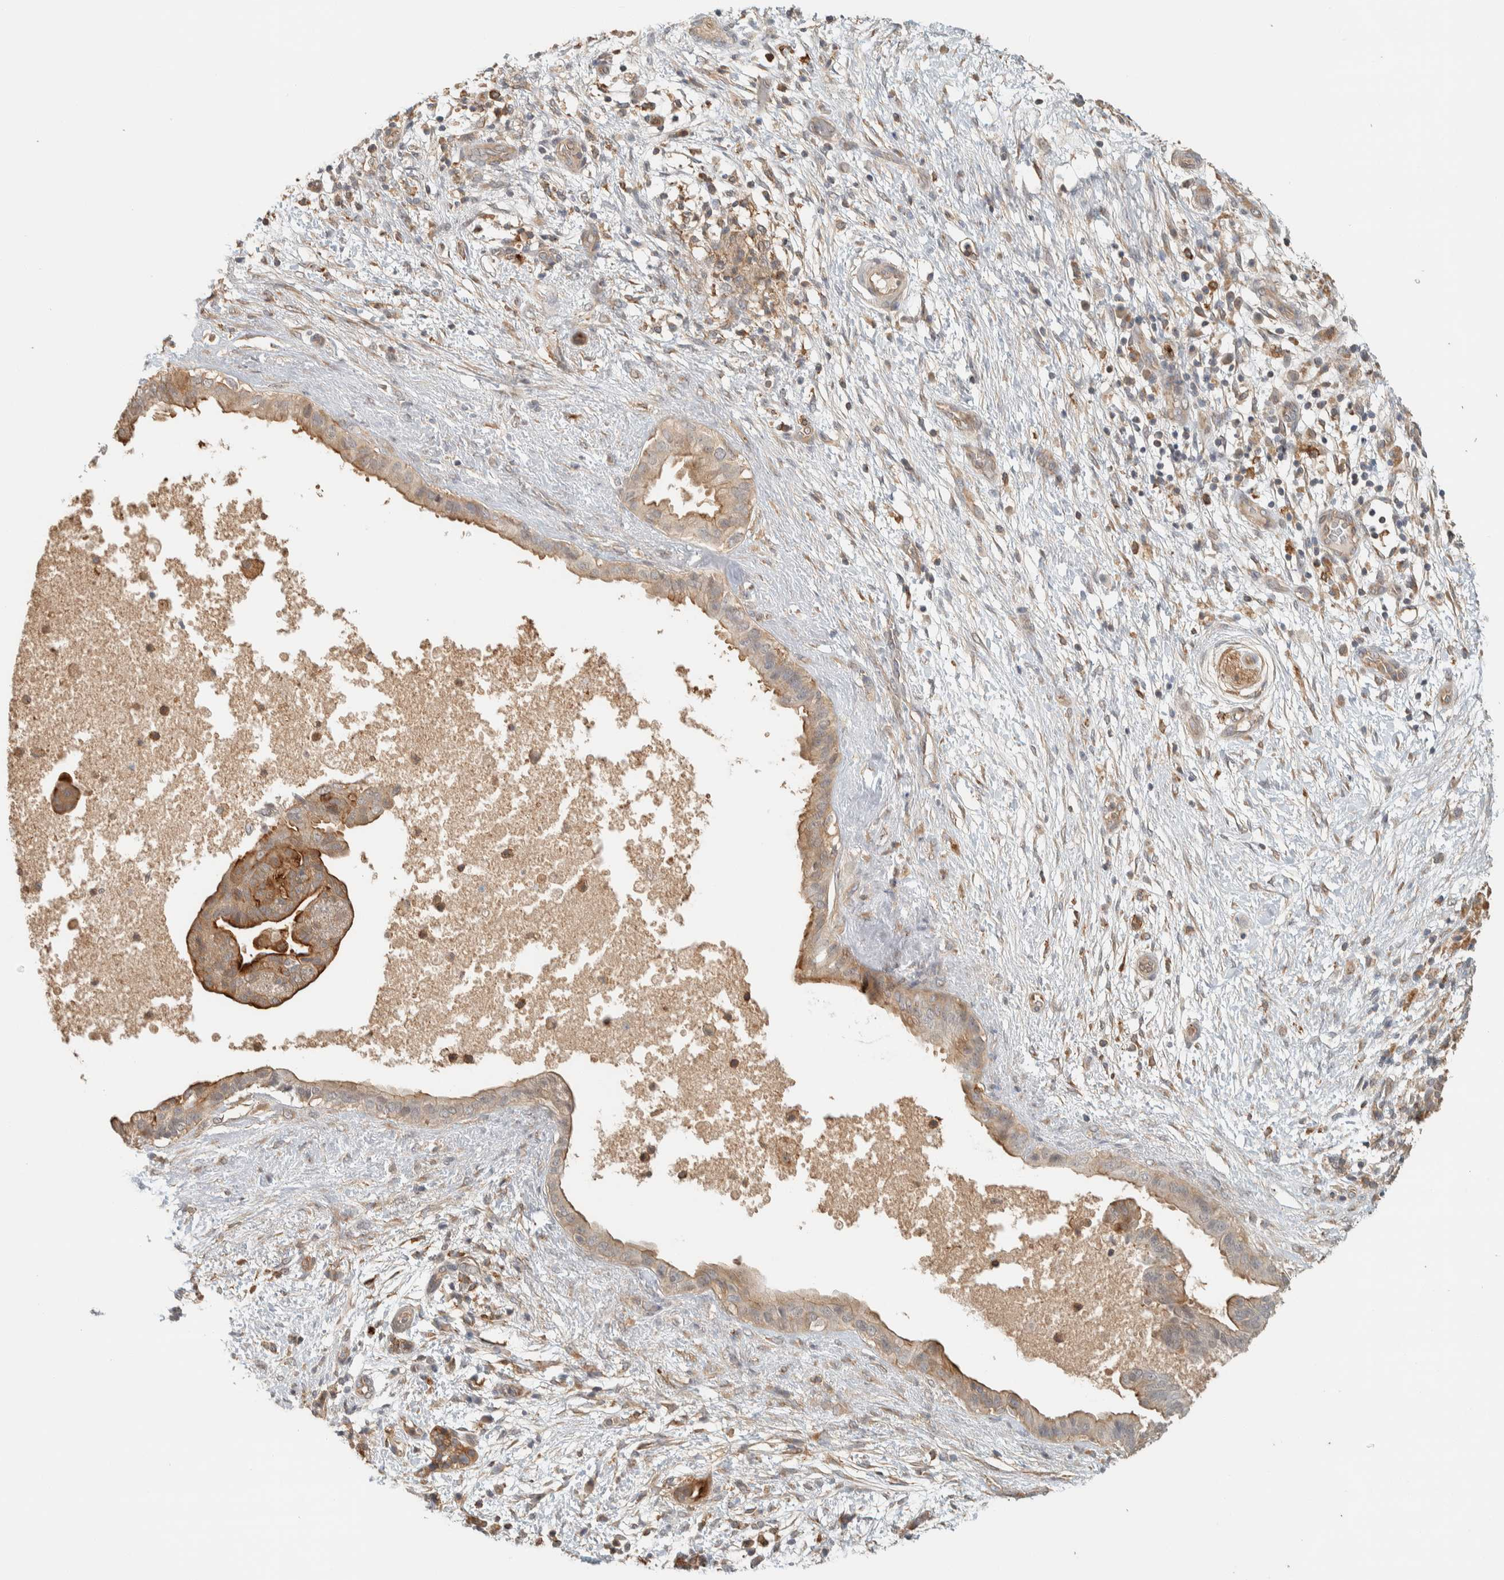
{"staining": {"intensity": "moderate", "quantity": ">75%", "location": "cytoplasmic/membranous"}, "tissue": "pancreatic cancer", "cell_type": "Tumor cells", "image_type": "cancer", "snomed": [{"axis": "morphology", "description": "Adenocarcinoma, NOS"}, {"axis": "topography", "description": "Pancreas"}], "caption": "Immunohistochemical staining of human adenocarcinoma (pancreatic) displays medium levels of moderate cytoplasmic/membranous protein staining in about >75% of tumor cells. (DAB IHC, brown staining for protein, blue staining for nuclei).", "gene": "RAB11FIP1", "patient": {"sex": "female", "age": 78}}